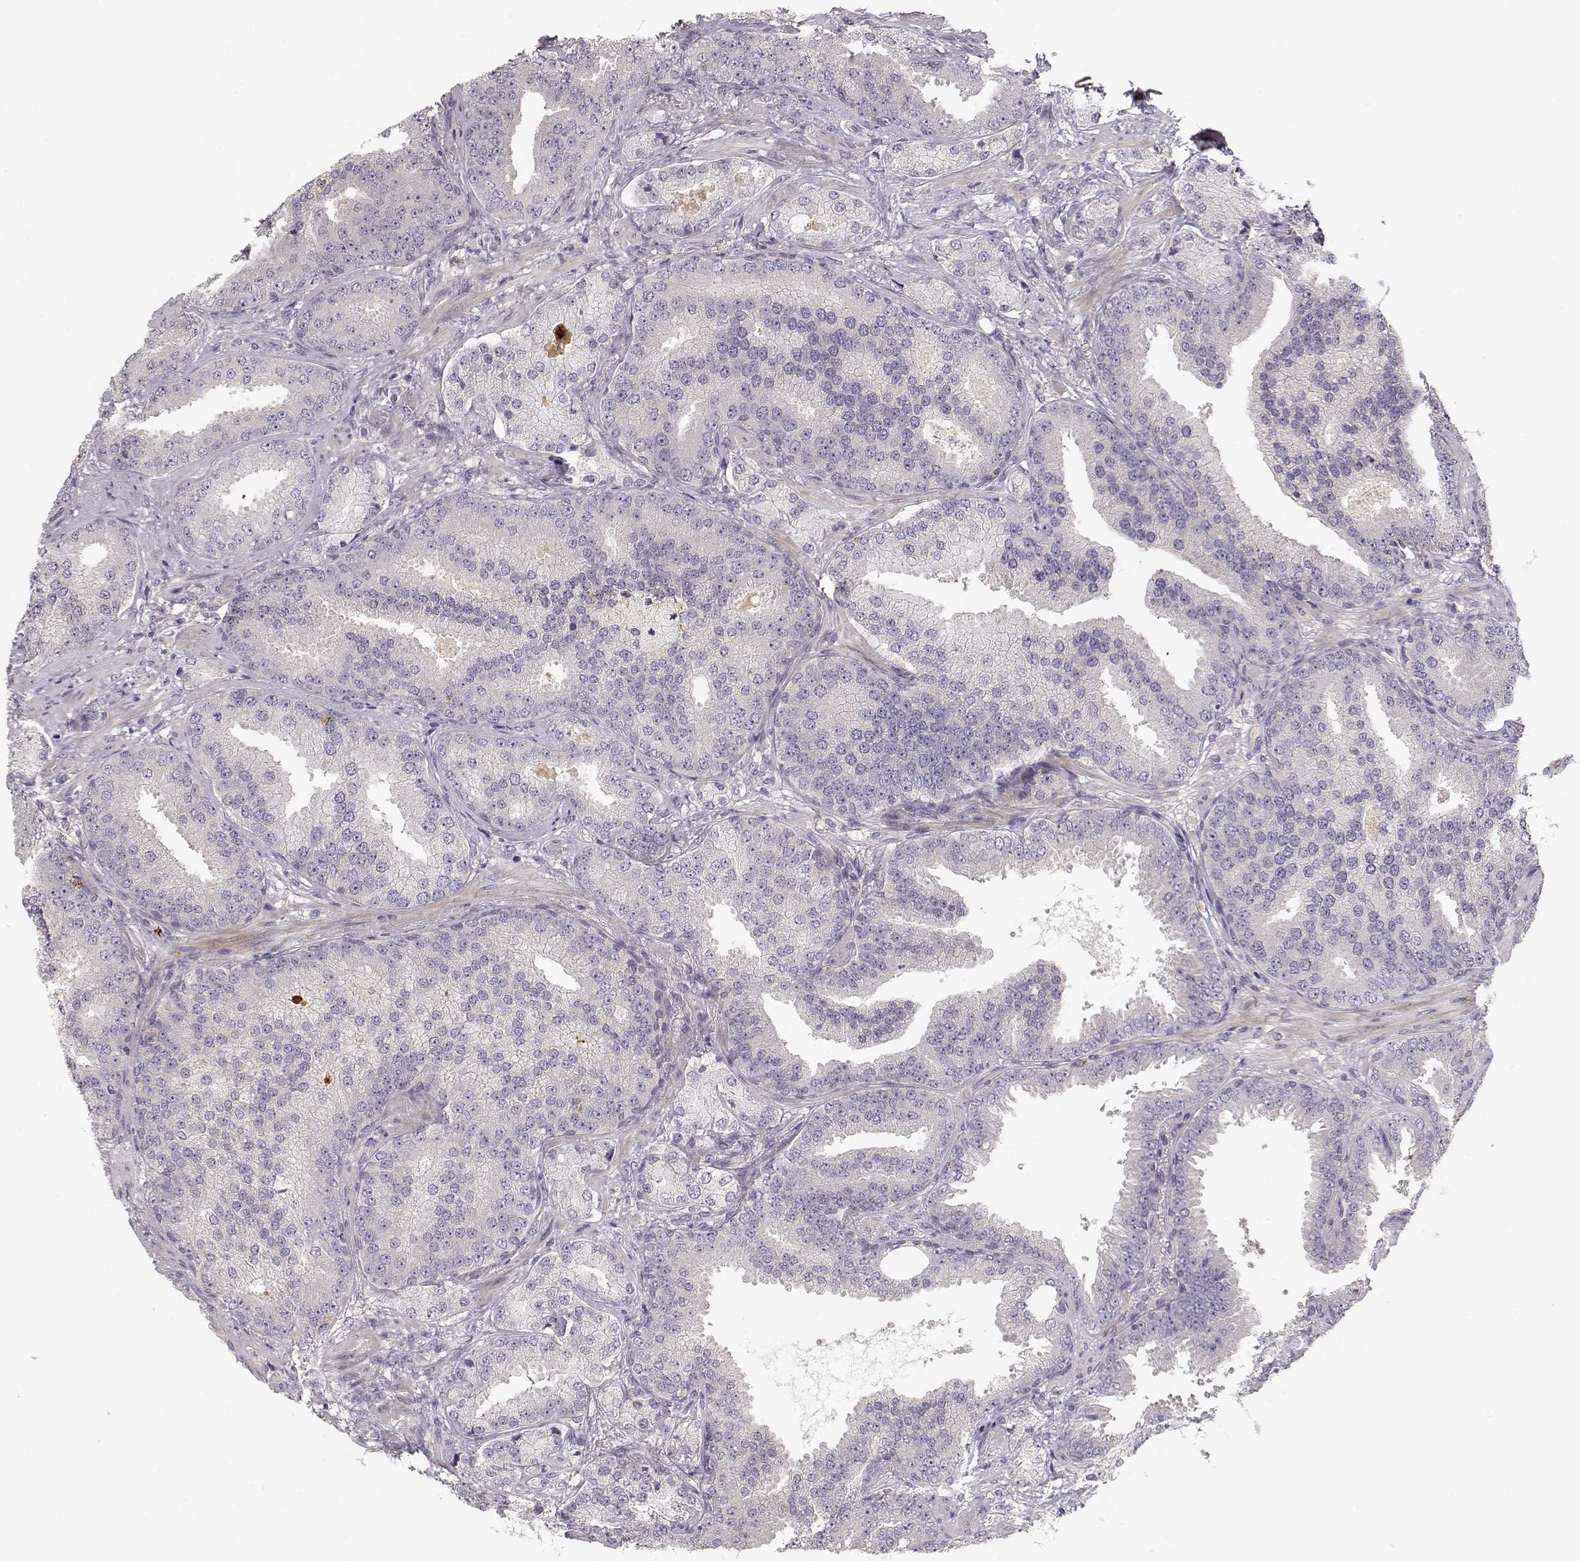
{"staining": {"intensity": "negative", "quantity": "none", "location": "none"}, "tissue": "prostate cancer", "cell_type": "Tumor cells", "image_type": "cancer", "snomed": [{"axis": "morphology", "description": "Adenocarcinoma, Low grade"}, {"axis": "topography", "description": "Prostate"}], "caption": "An image of human prostate low-grade adenocarcinoma is negative for staining in tumor cells. (DAB (3,3'-diaminobenzidine) immunohistochemistry (IHC), high magnification).", "gene": "ARHGAP8", "patient": {"sex": "male", "age": 68}}